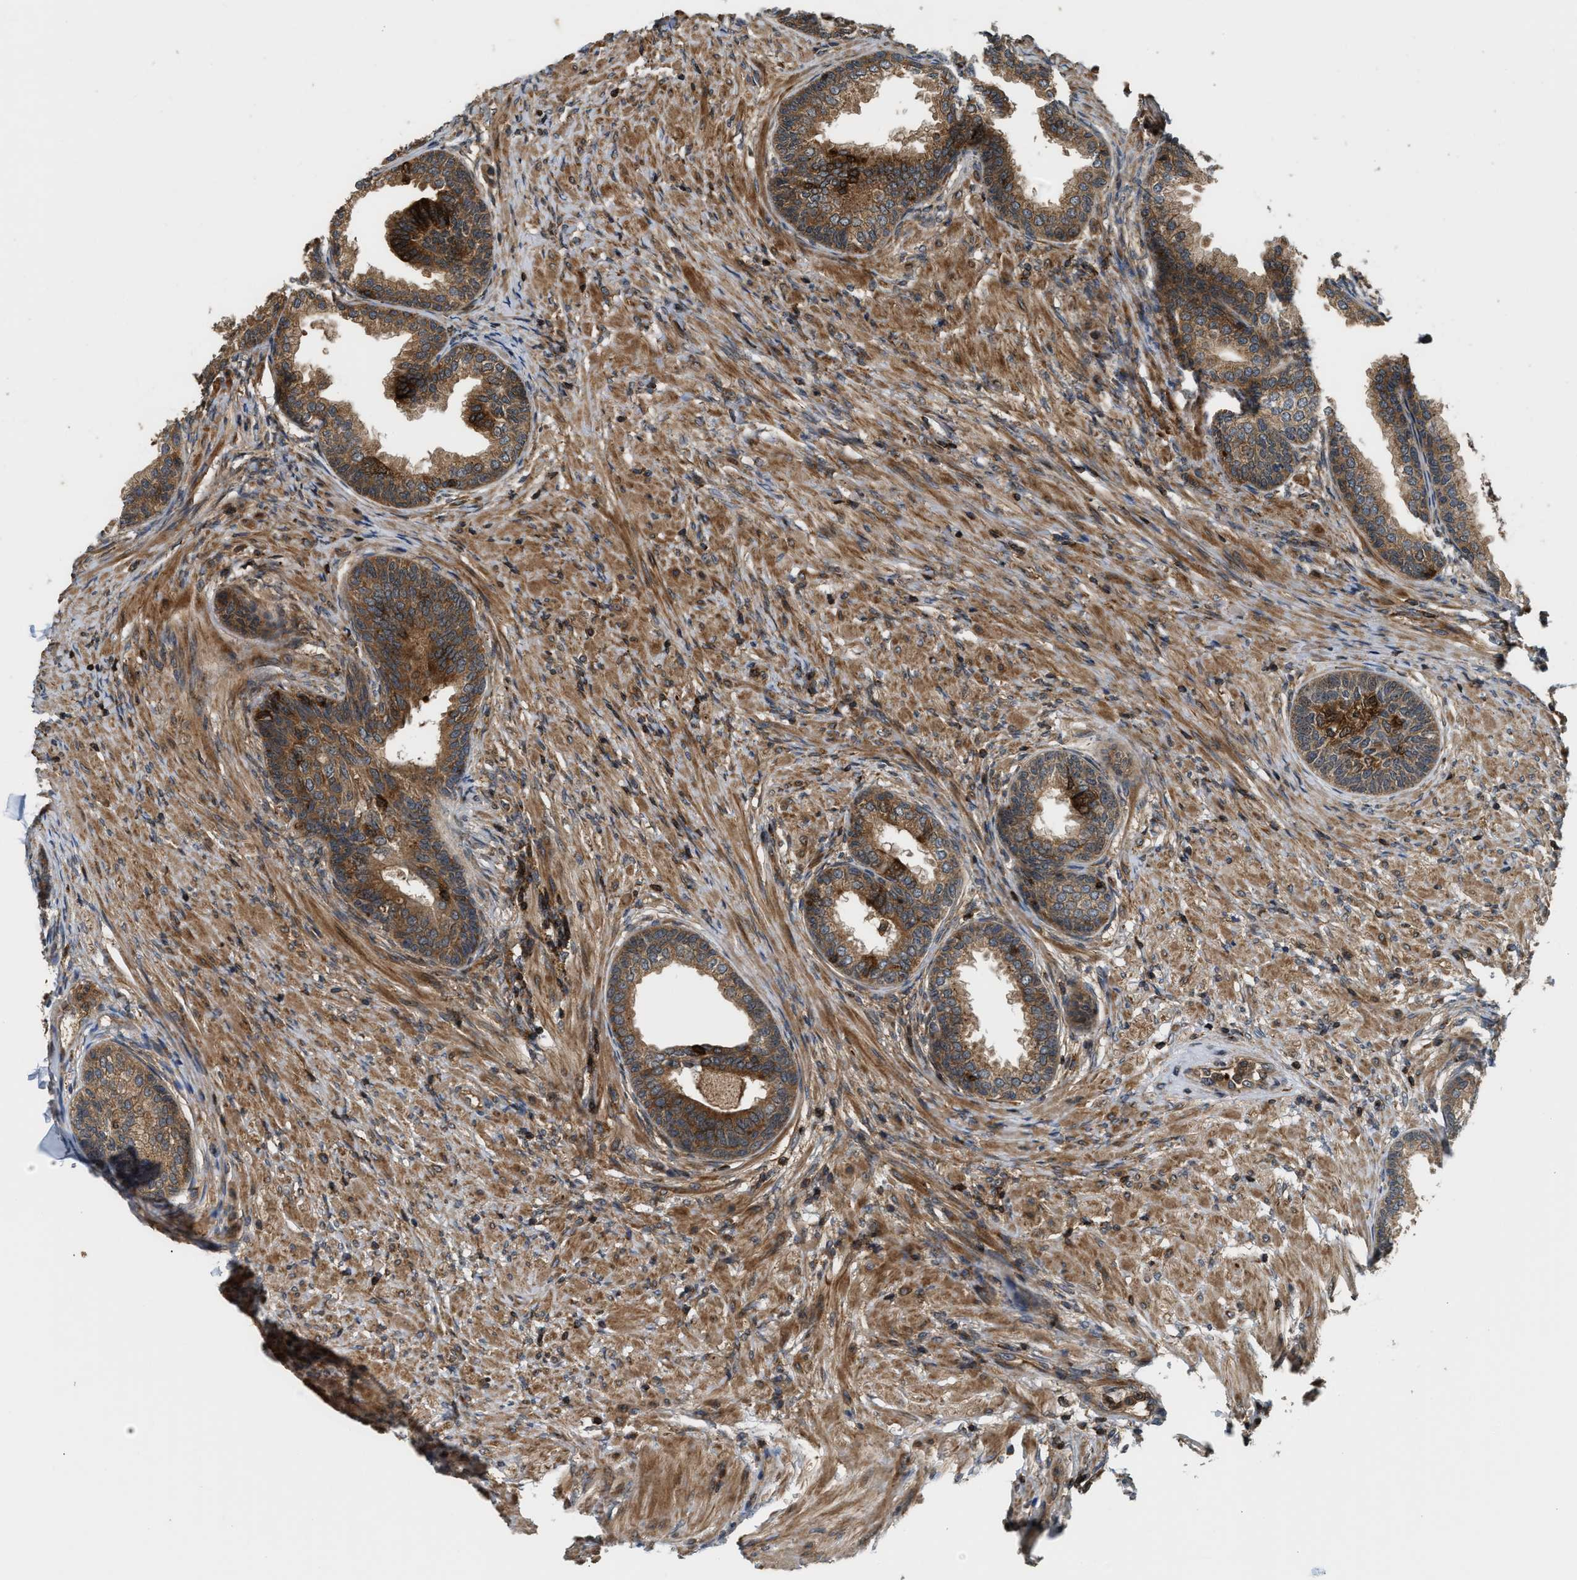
{"staining": {"intensity": "strong", "quantity": ">75%", "location": "cytoplasmic/membranous,nuclear"}, "tissue": "prostate", "cell_type": "Glandular cells", "image_type": "normal", "snomed": [{"axis": "morphology", "description": "Normal tissue, NOS"}, {"axis": "topography", "description": "Prostate"}], "caption": "DAB (3,3'-diaminobenzidine) immunohistochemical staining of benign prostate exhibits strong cytoplasmic/membranous,nuclear protein expression in about >75% of glandular cells.", "gene": "SNX5", "patient": {"sex": "male", "age": 76}}